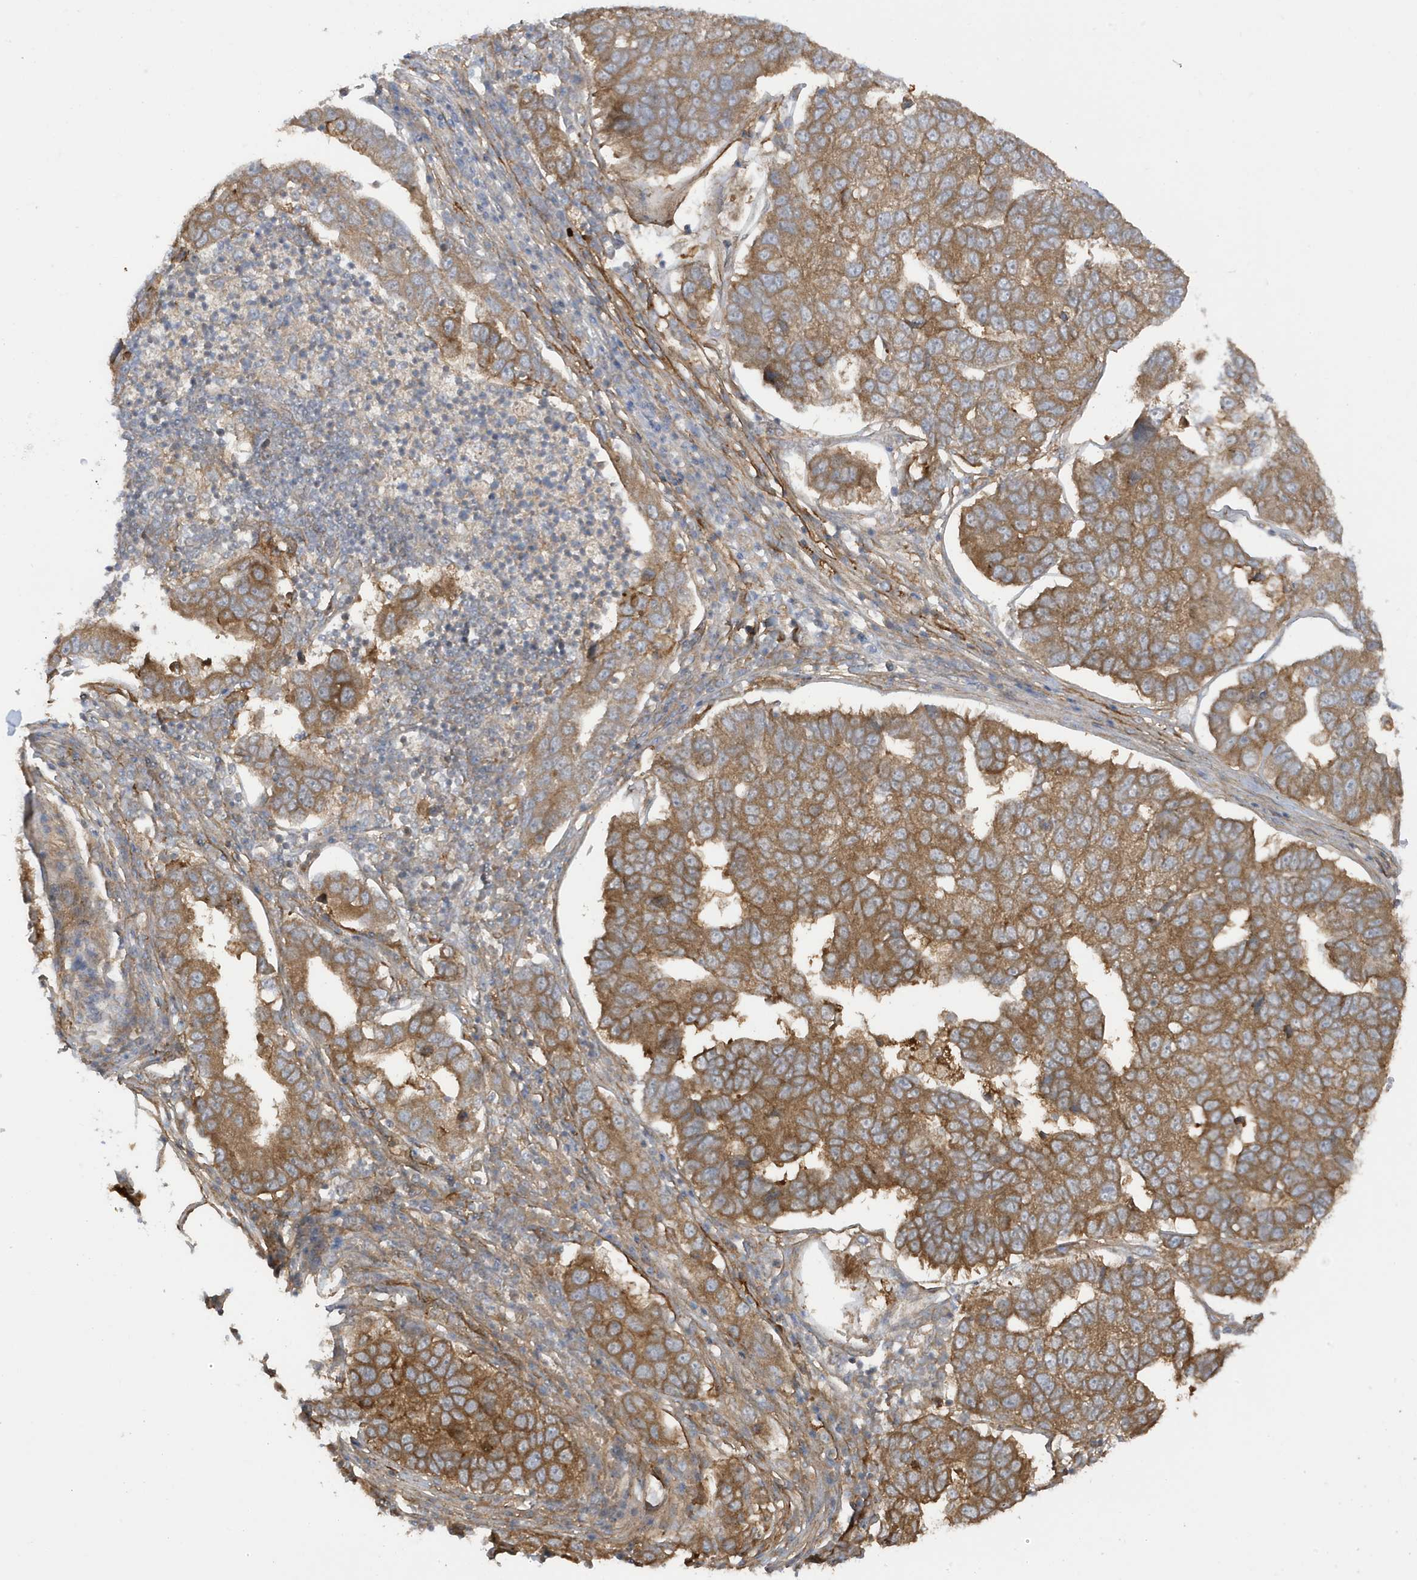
{"staining": {"intensity": "moderate", "quantity": ">75%", "location": "cytoplasmic/membranous"}, "tissue": "pancreatic cancer", "cell_type": "Tumor cells", "image_type": "cancer", "snomed": [{"axis": "morphology", "description": "Adenocarcinoma, NOS"}, {"axis": "topography", "description": "Pancreas"}], "caption": "Immunohistochemical staining of human pancreatic cancer (adenocarcinoma) shows medium levels of moderate cytoplasmic/membranous staining in about >75% of tumor cells. Immunohistochemistry (ihc) stains the protein in brown and the nuclei are stained blue.", "gene": "CDC42EP3", "patient": {"sex": "female", "age": 61}}